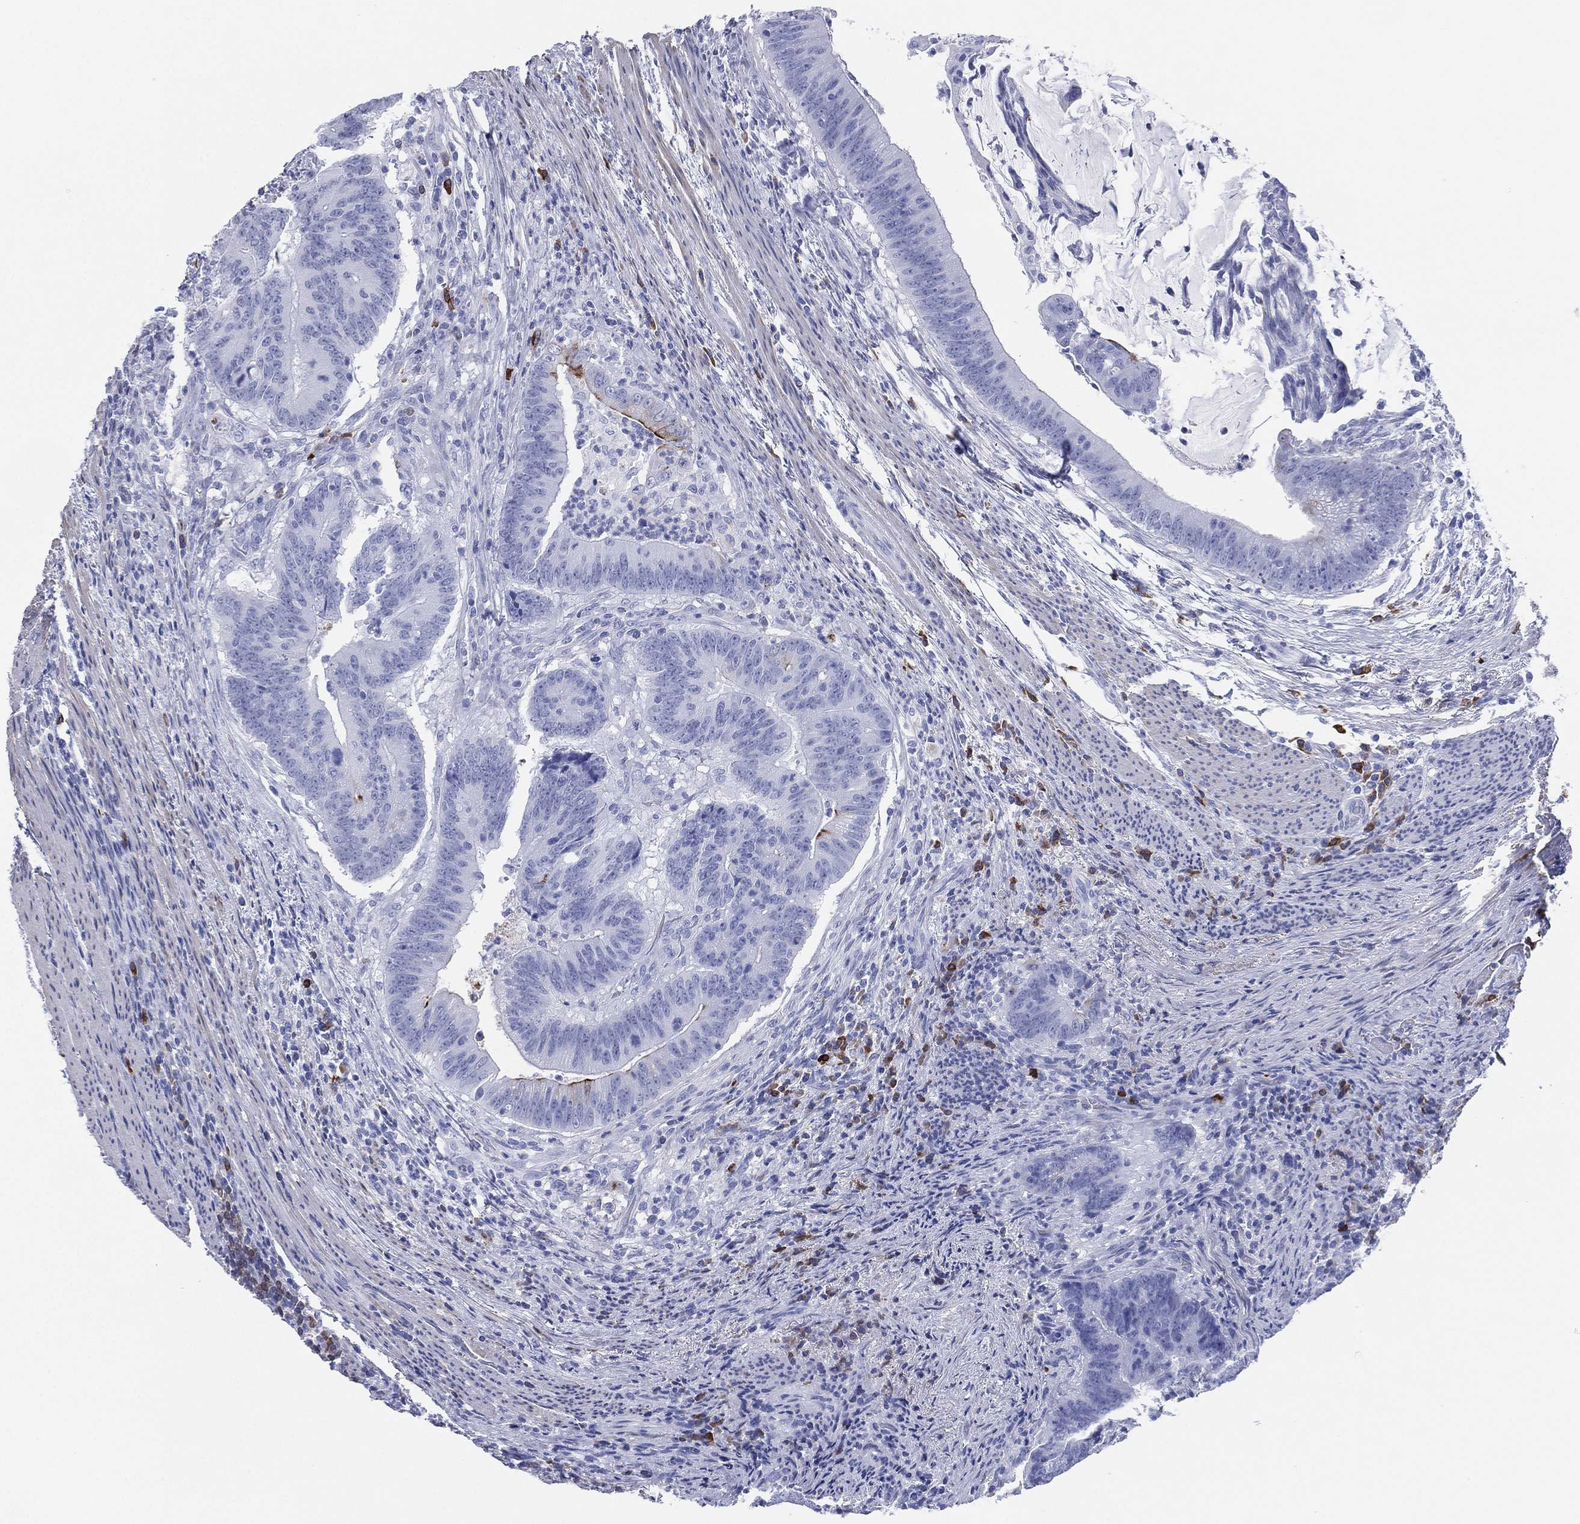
{"staining": {"intensity": "negative", "quantity": "none", "location": "none"}, "tissue": "colorectal cancer", "cell_type": "Tumor cells", "image_type": "cancer", "snomed": [{"axis": "morphology", "description": "Adenocarcinoma, NOS"}, {"axis": "topography", "description": "Colon"}], "caption": "This photomicrograph is of adenocarcinoma (colorectal) stained with IHC to label a protein in brown with the nuclei are counter-stained blue. There is no positivity in tumor cells. Brightfield microscopy of immunohistochemistry stained with DAB (brown) and hematoxylin (blue), captured at high magnification.", "gene": "CD79A", "patient": {"sex": "female", "age": 87}}